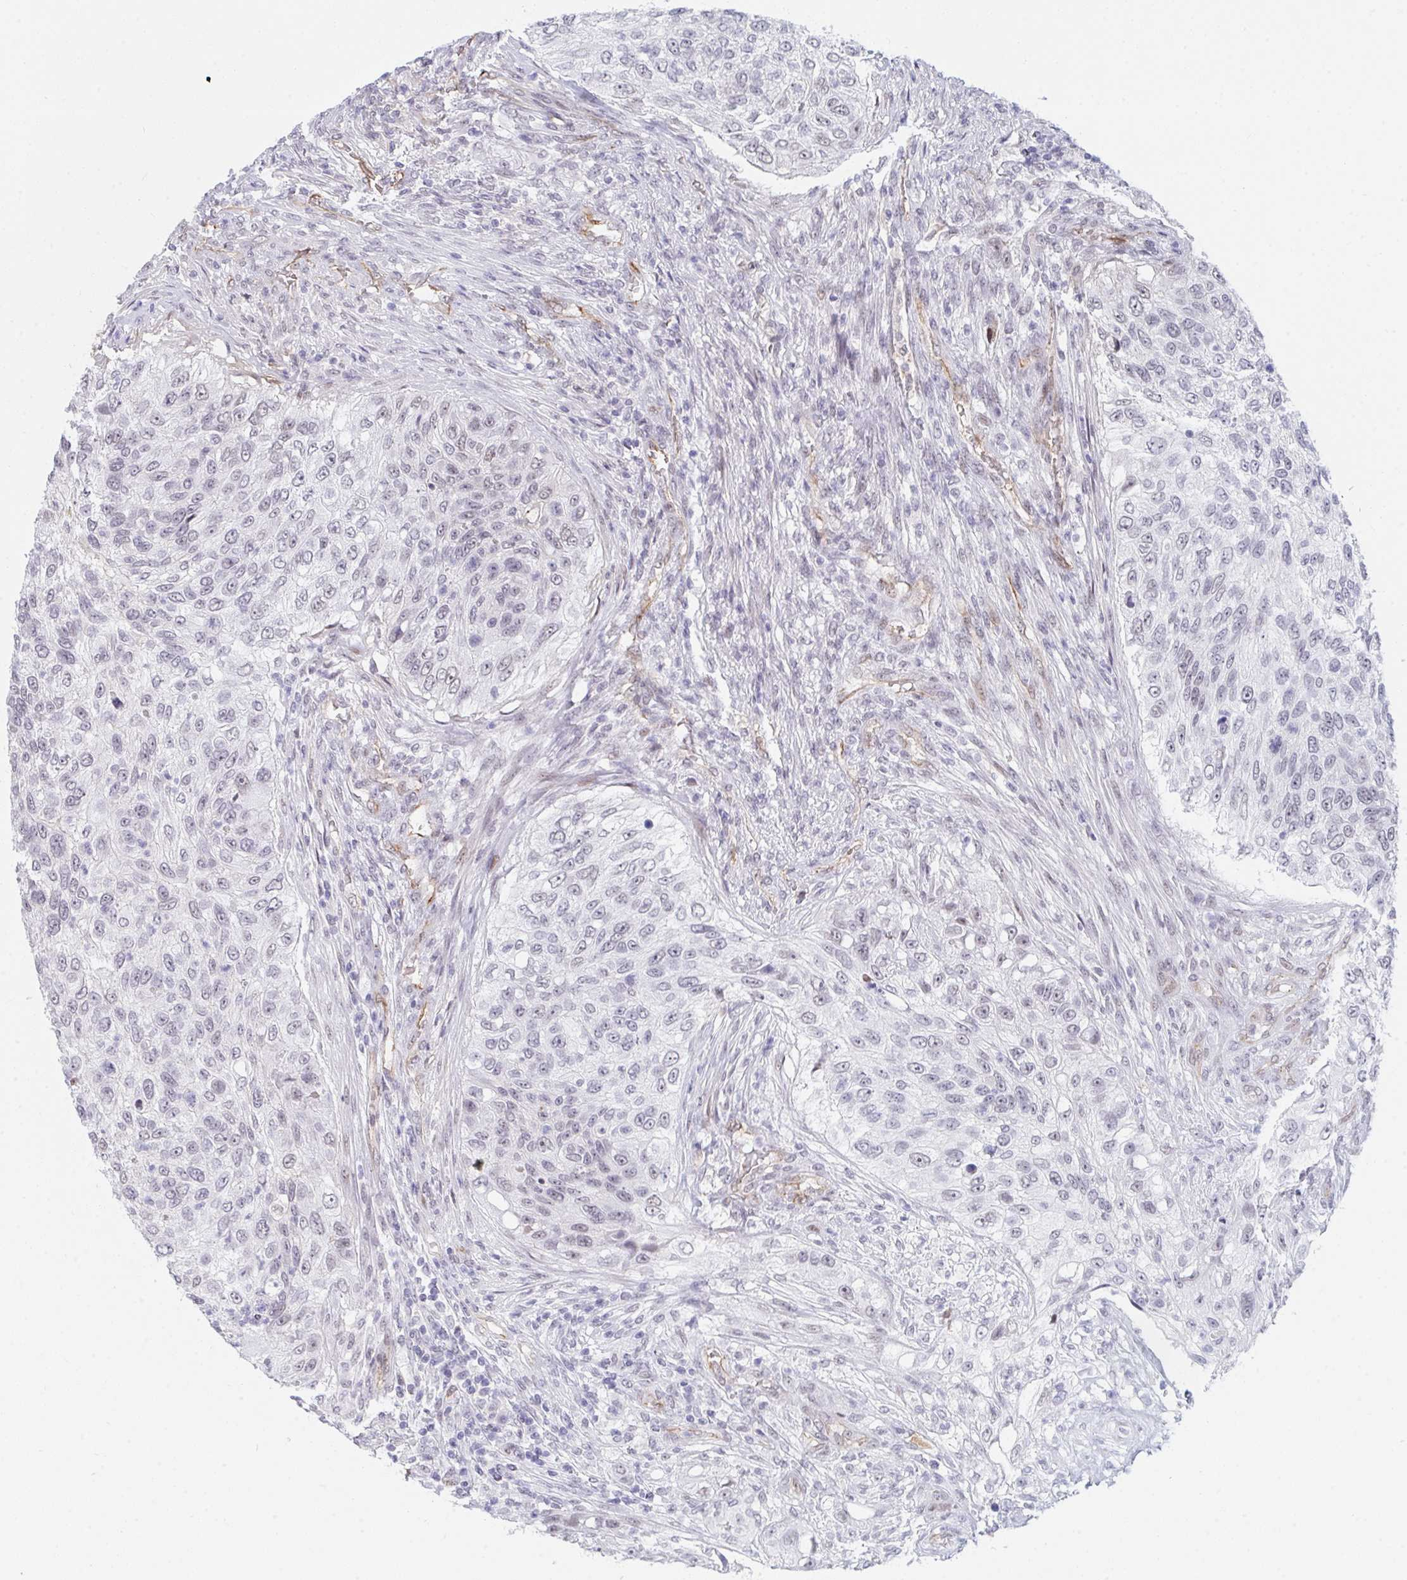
{"staining": {"intensity": "negative", "quantity": "none", "location": "none"}, "tissue": "urothelial cancer", "cell_type": "Tumor cells", "image_type": "cancer", "snomed": [{"axis": "morphology", "description": "Urothelial carcinoma, High grade"}, {"axis": "topography", "description": "Urinary bladder"}], "caption": "Urothelial cancer stained for a protein using IHC exhibits no staining tumor cells.", "gene": "DSCAML1", "patient": {"sex": "female", "age": 60}}